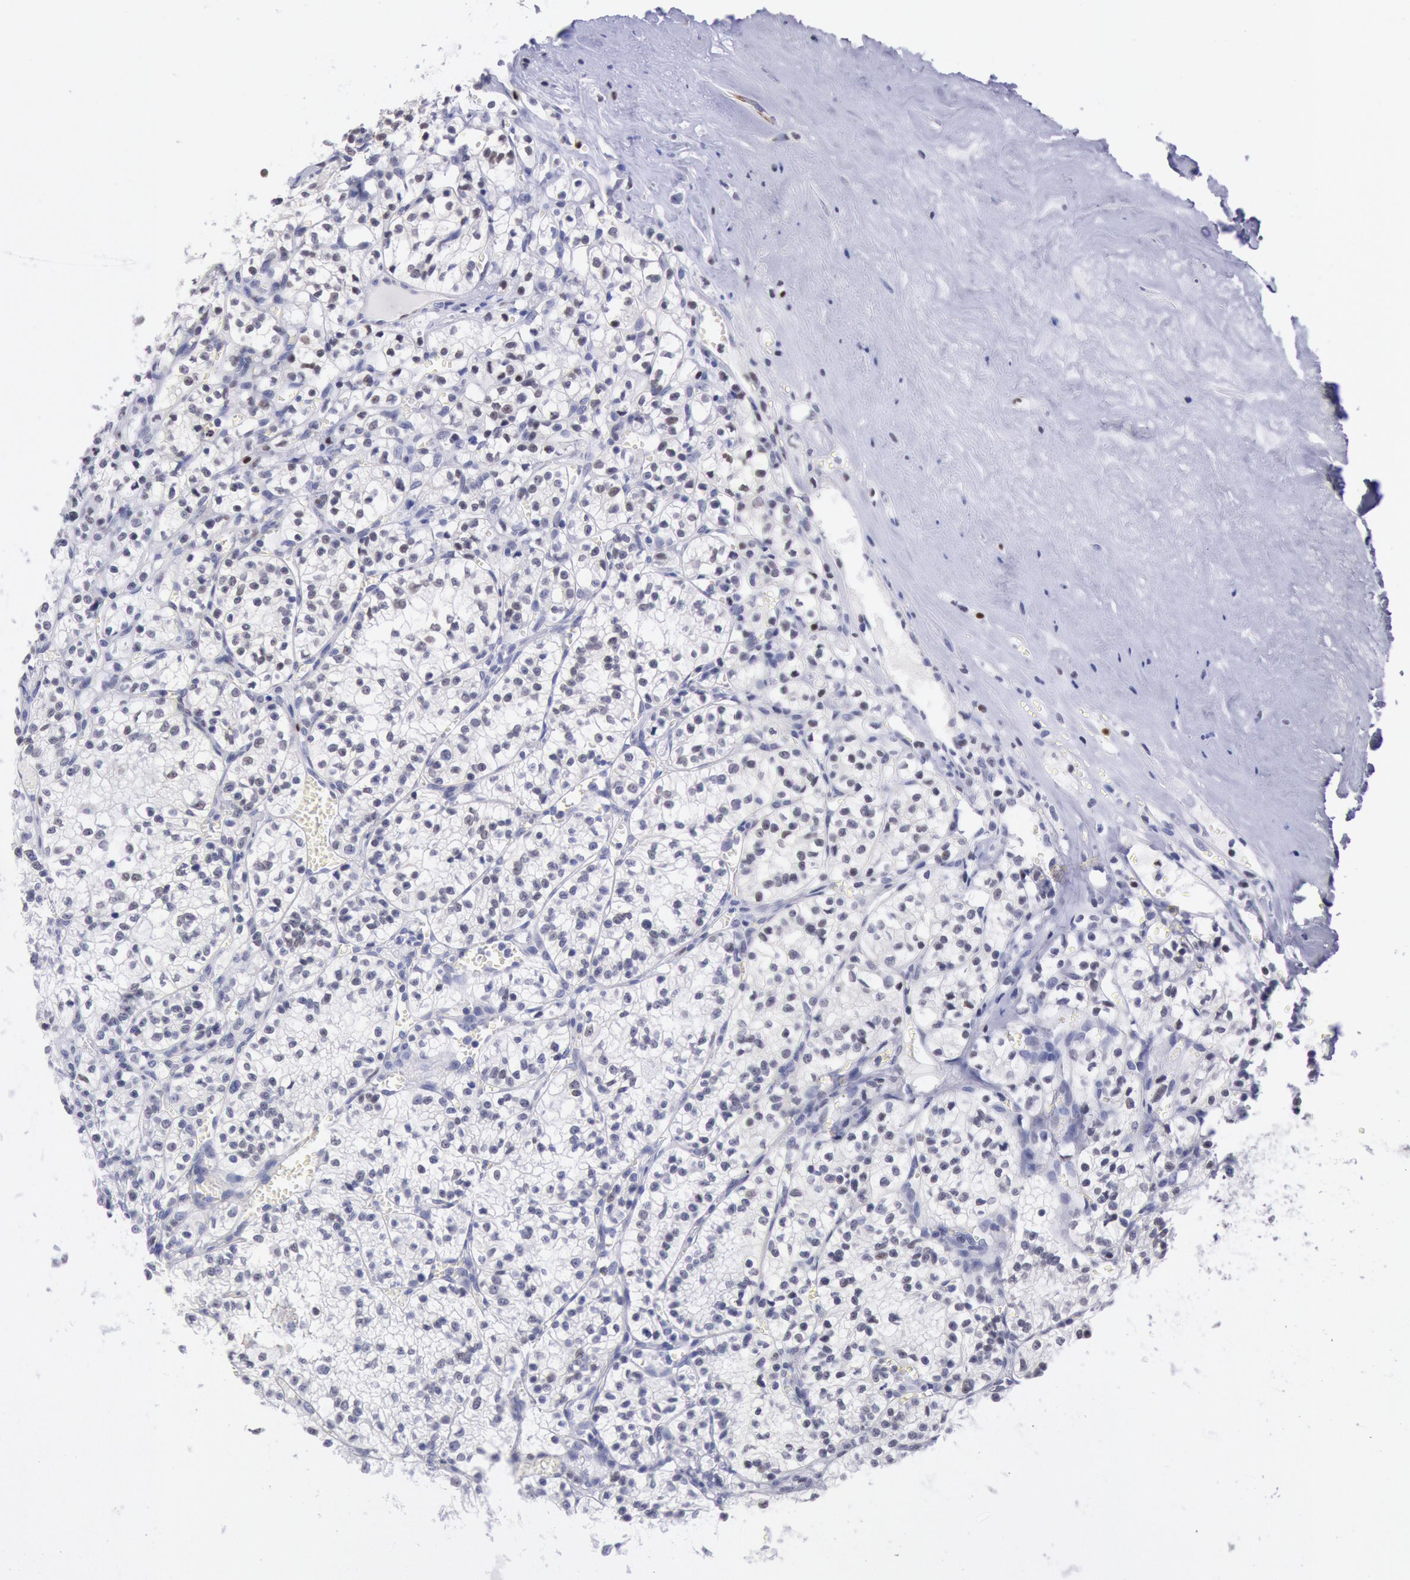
{"staining": {"intensity": "negative", "quantity": "none", "location": "none"}, "tissue": "renal cancer", "cell_type": "Tumor cells", "image_type": "cancer", "snomed": [{"axis": "morphology", "description": "Adenocarcinoma, NOS"}, {"axis": "topography", "description": "Kidney"}], "caption": "This is an IHC image of human renal cancer. There is no positivity in tumor cells.", "gene": "RPS6KA5", "patient": {"sex": "male", "age": 61}}